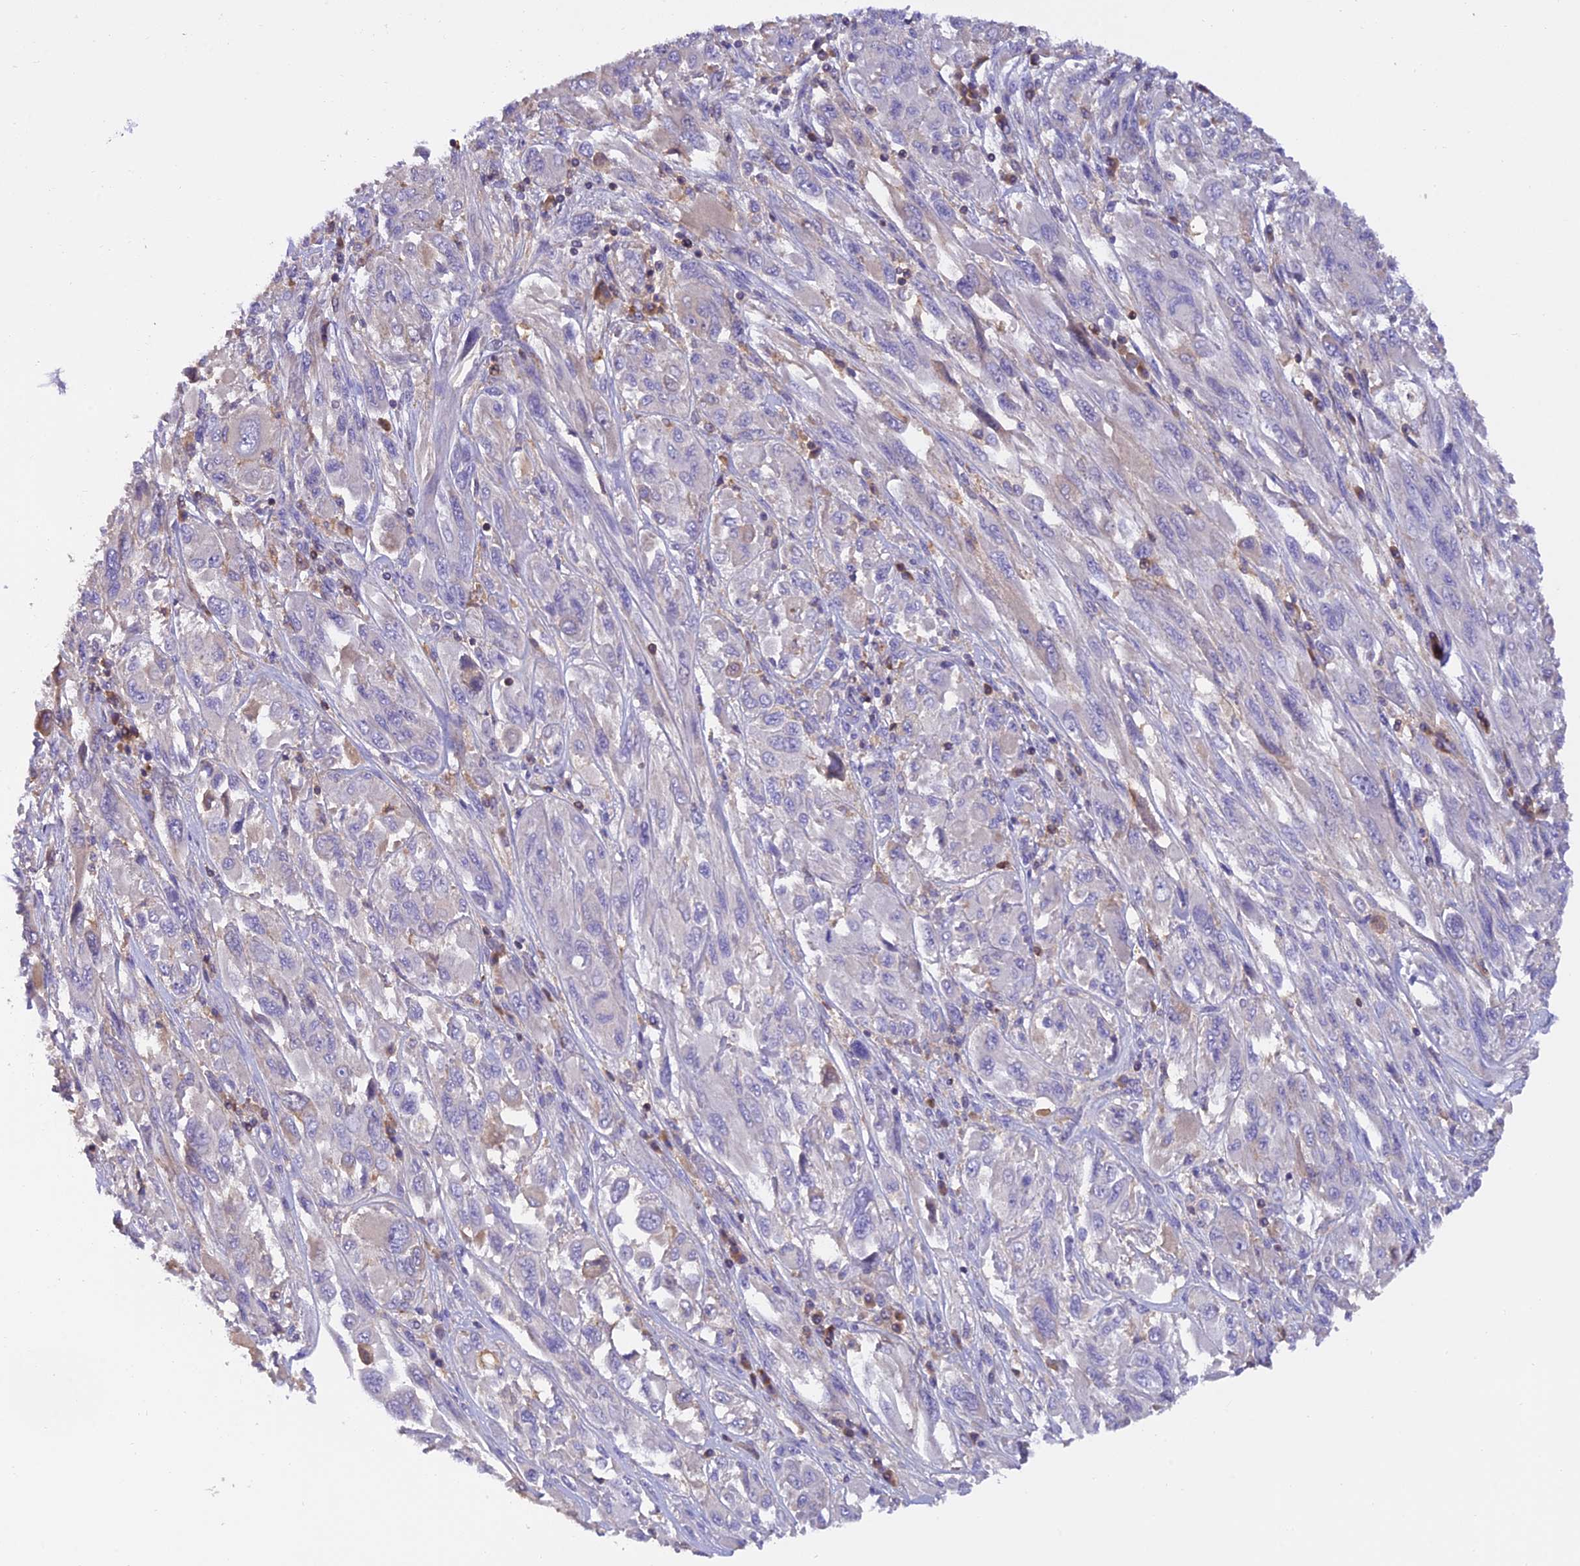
{"staining": {"intensity": "negative", "quantity": "none", "location": "none"}, "tissue": "melanoma", "cell_type": "Tumor cells", "image_type": "cancer", "snomed": [{"axis": "morphology", "description": "Malignant melanoma, NOS"}, {"axis": "topography", "description": "Skin"}], "caption": "The immunohistochemistry image has no significant expression in tumor cells of malignant melanoma tissue.", "gene": "LPXN", "patient": {"sex": "female", "age": 91}}